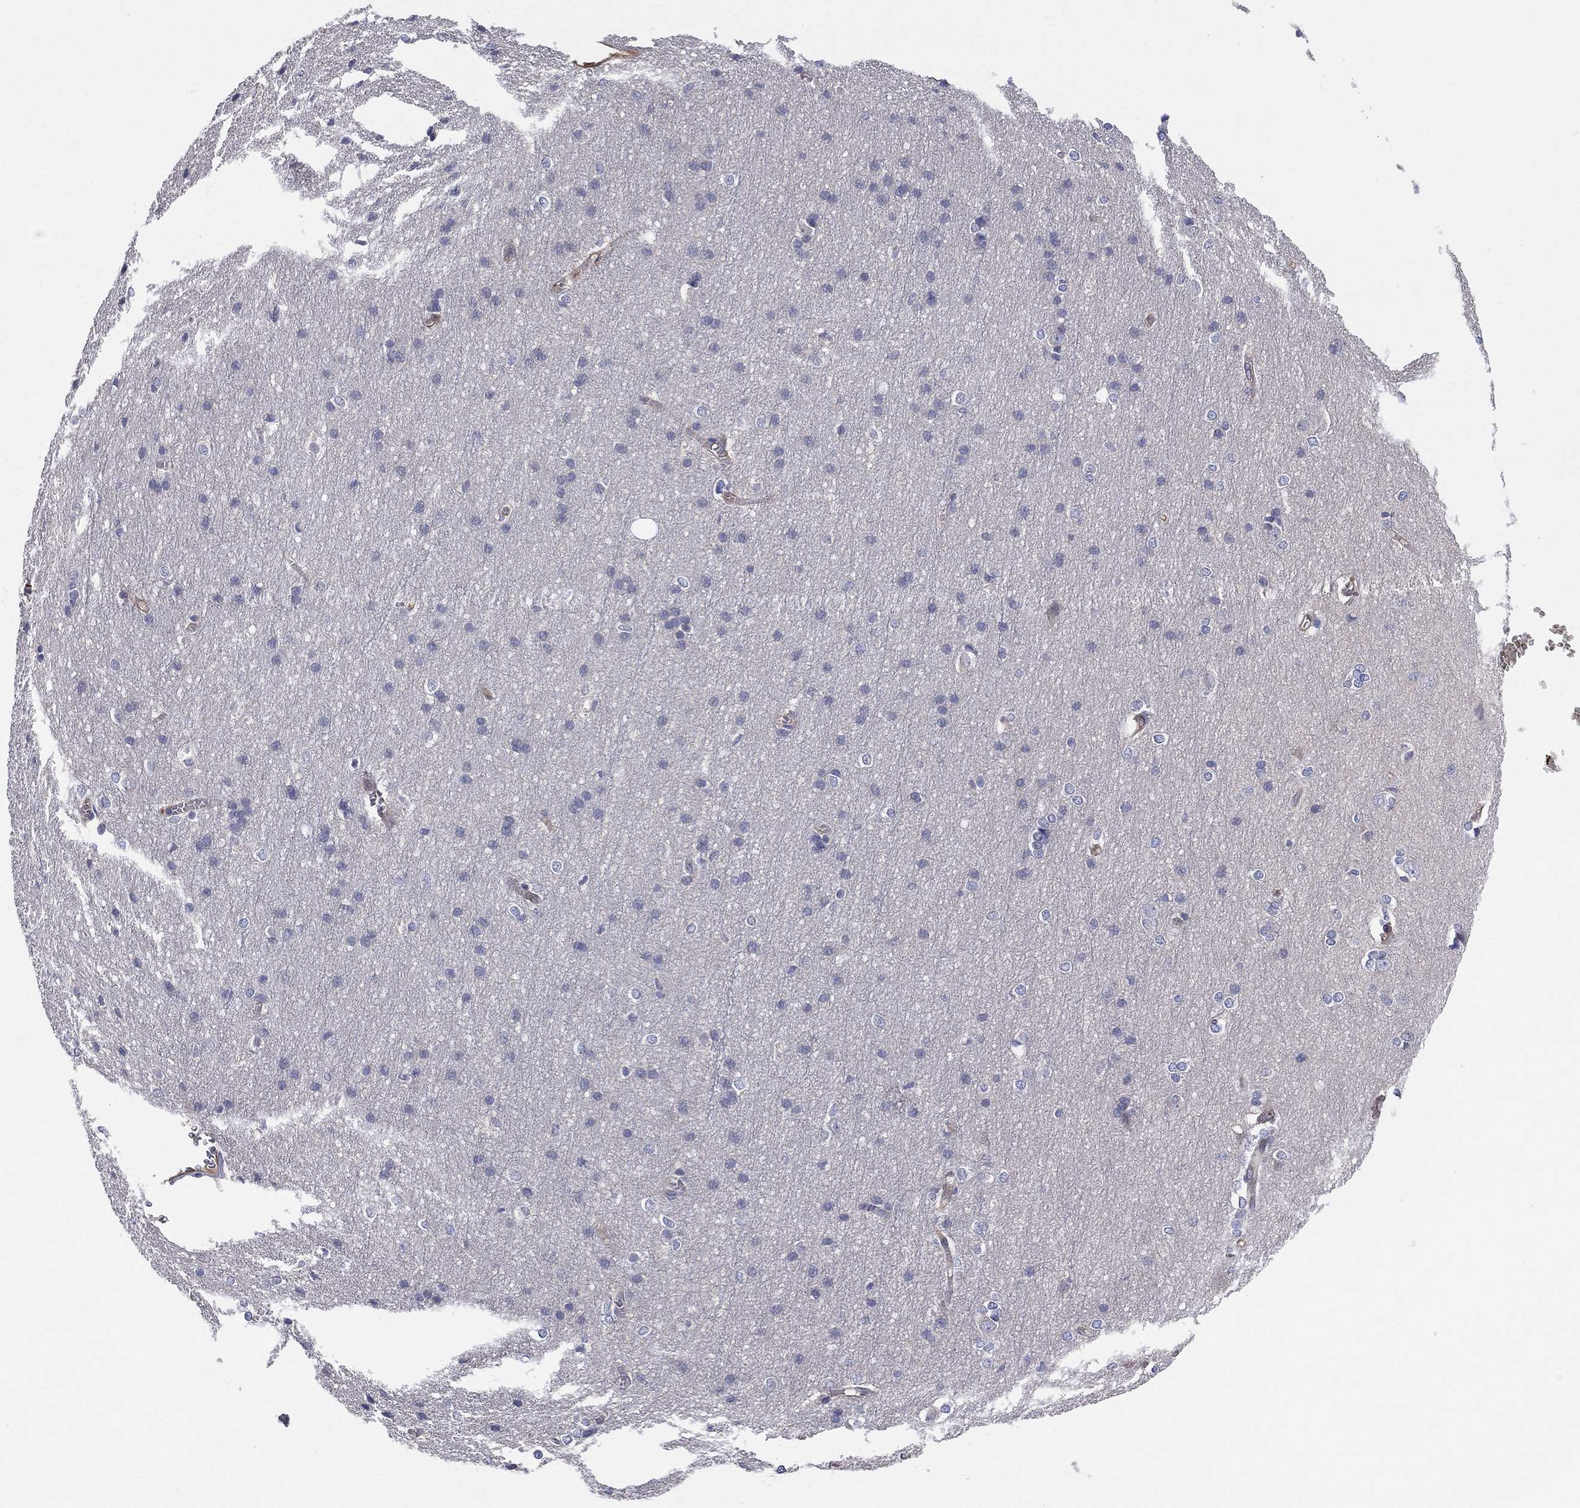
{"staining": {"intensity": "negative", "quantity": "none", "location": "none"}, "tissue": "cerebral cortex", "cell_type": "Endothelial cells", "image_type": "normal", "snomed": [{"axis": "morphology", "description": "Normal tissue, NOS"}, {"axis": "topography", "description": "Cerebral cortex"}], "caption": "This is an immunohistochemistry photomicrograph of benign cerebral cortex. There is no positivity in endothelial cells.", "gene": "EMP2", "patient": {"sex": "male", "age": 37}}